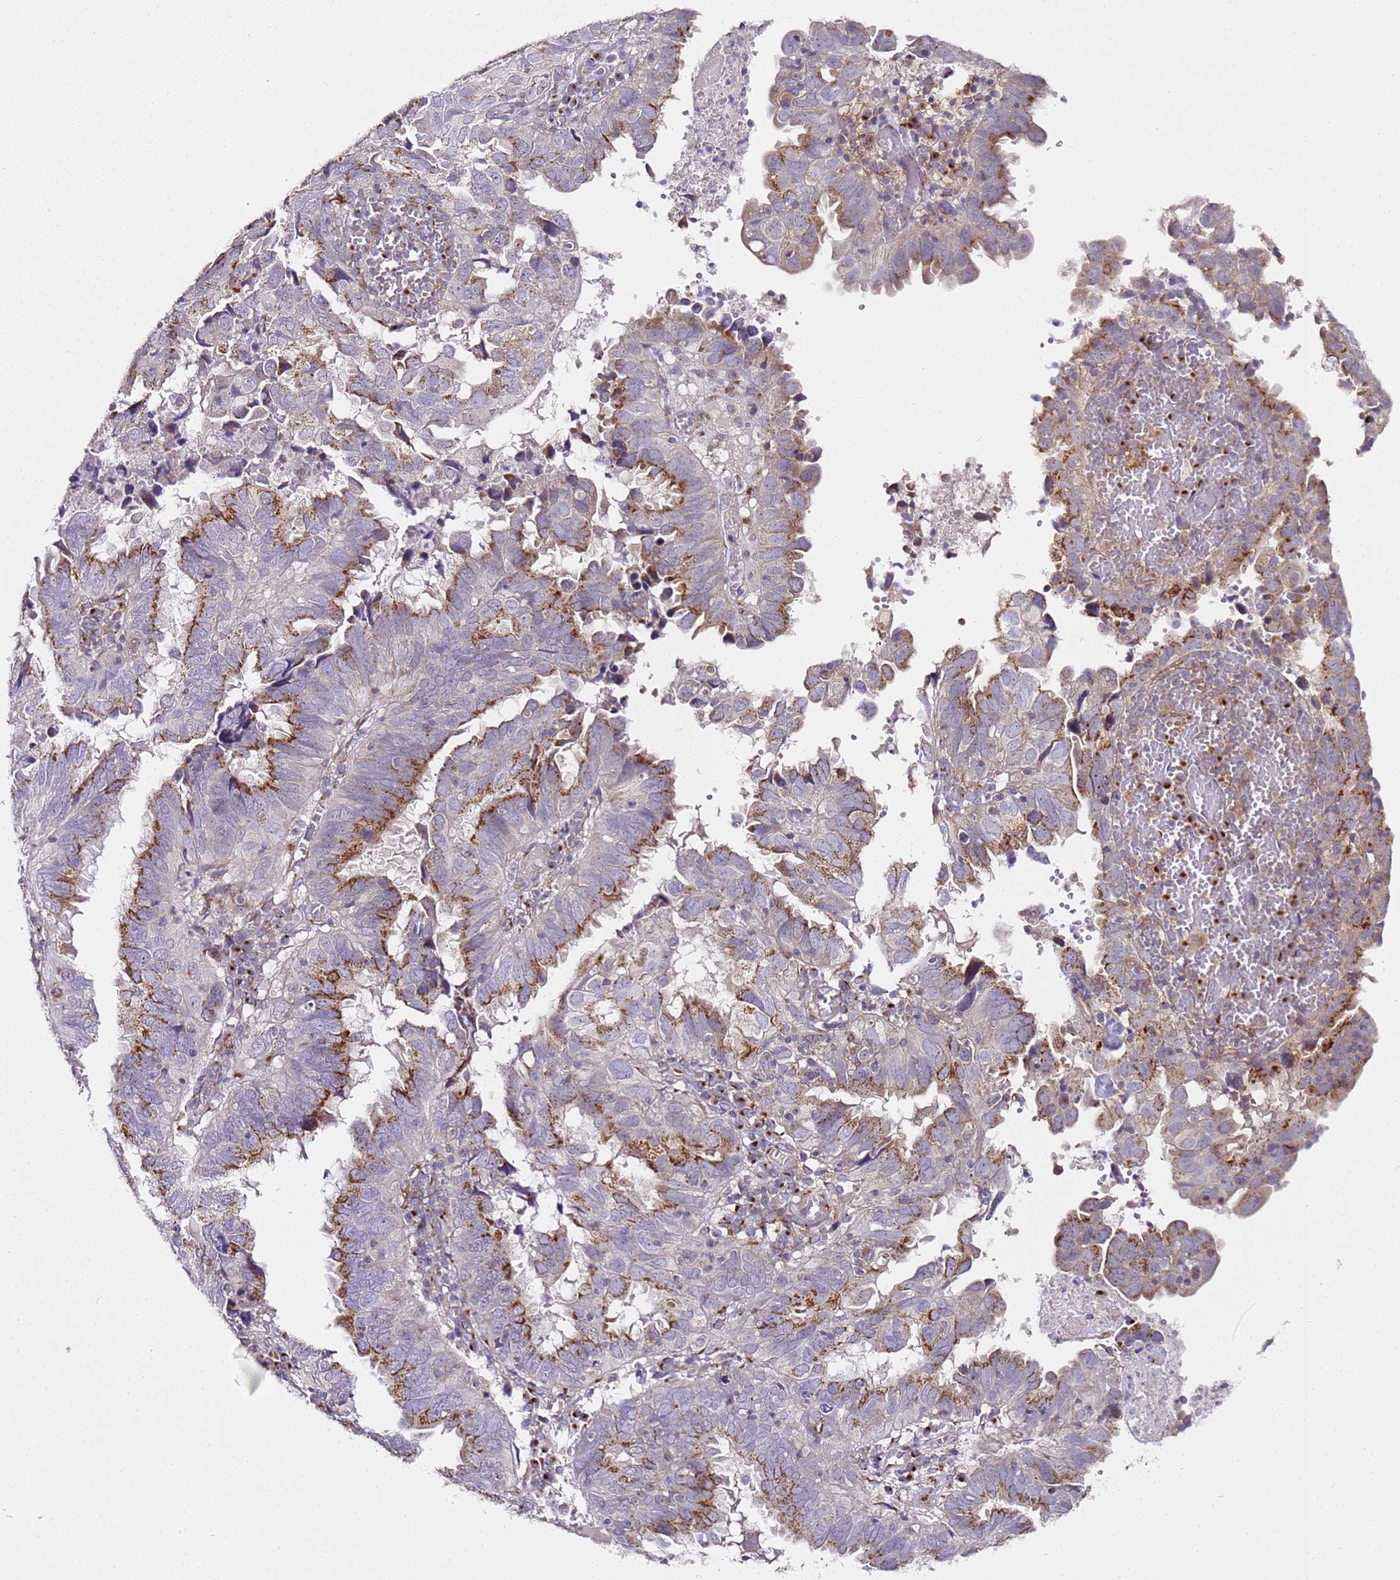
{"staining": {"intensity": "moderate", "quantity": "25%-75%", "location": "cytoplasmic/membranous"}, "tissue": "endometrial cancer", "cell_type": "Tumor cells", "image_type": "cancer", "snomed": [{"axis": "morphology", "description": "Adenocarcinoma, NOS"}, {"axis": "topography", "description": "Uterus"}], "caption": "Protein positivity by immunohistochemistry (IHC) demonstrates moderate cytoplasmic/membranous expression in approximately 25%-75% of tumor cells in endometrial adenocarcinoma.", "gene": "MRPL49", "patient": {"sex": "female", "age": 77}}